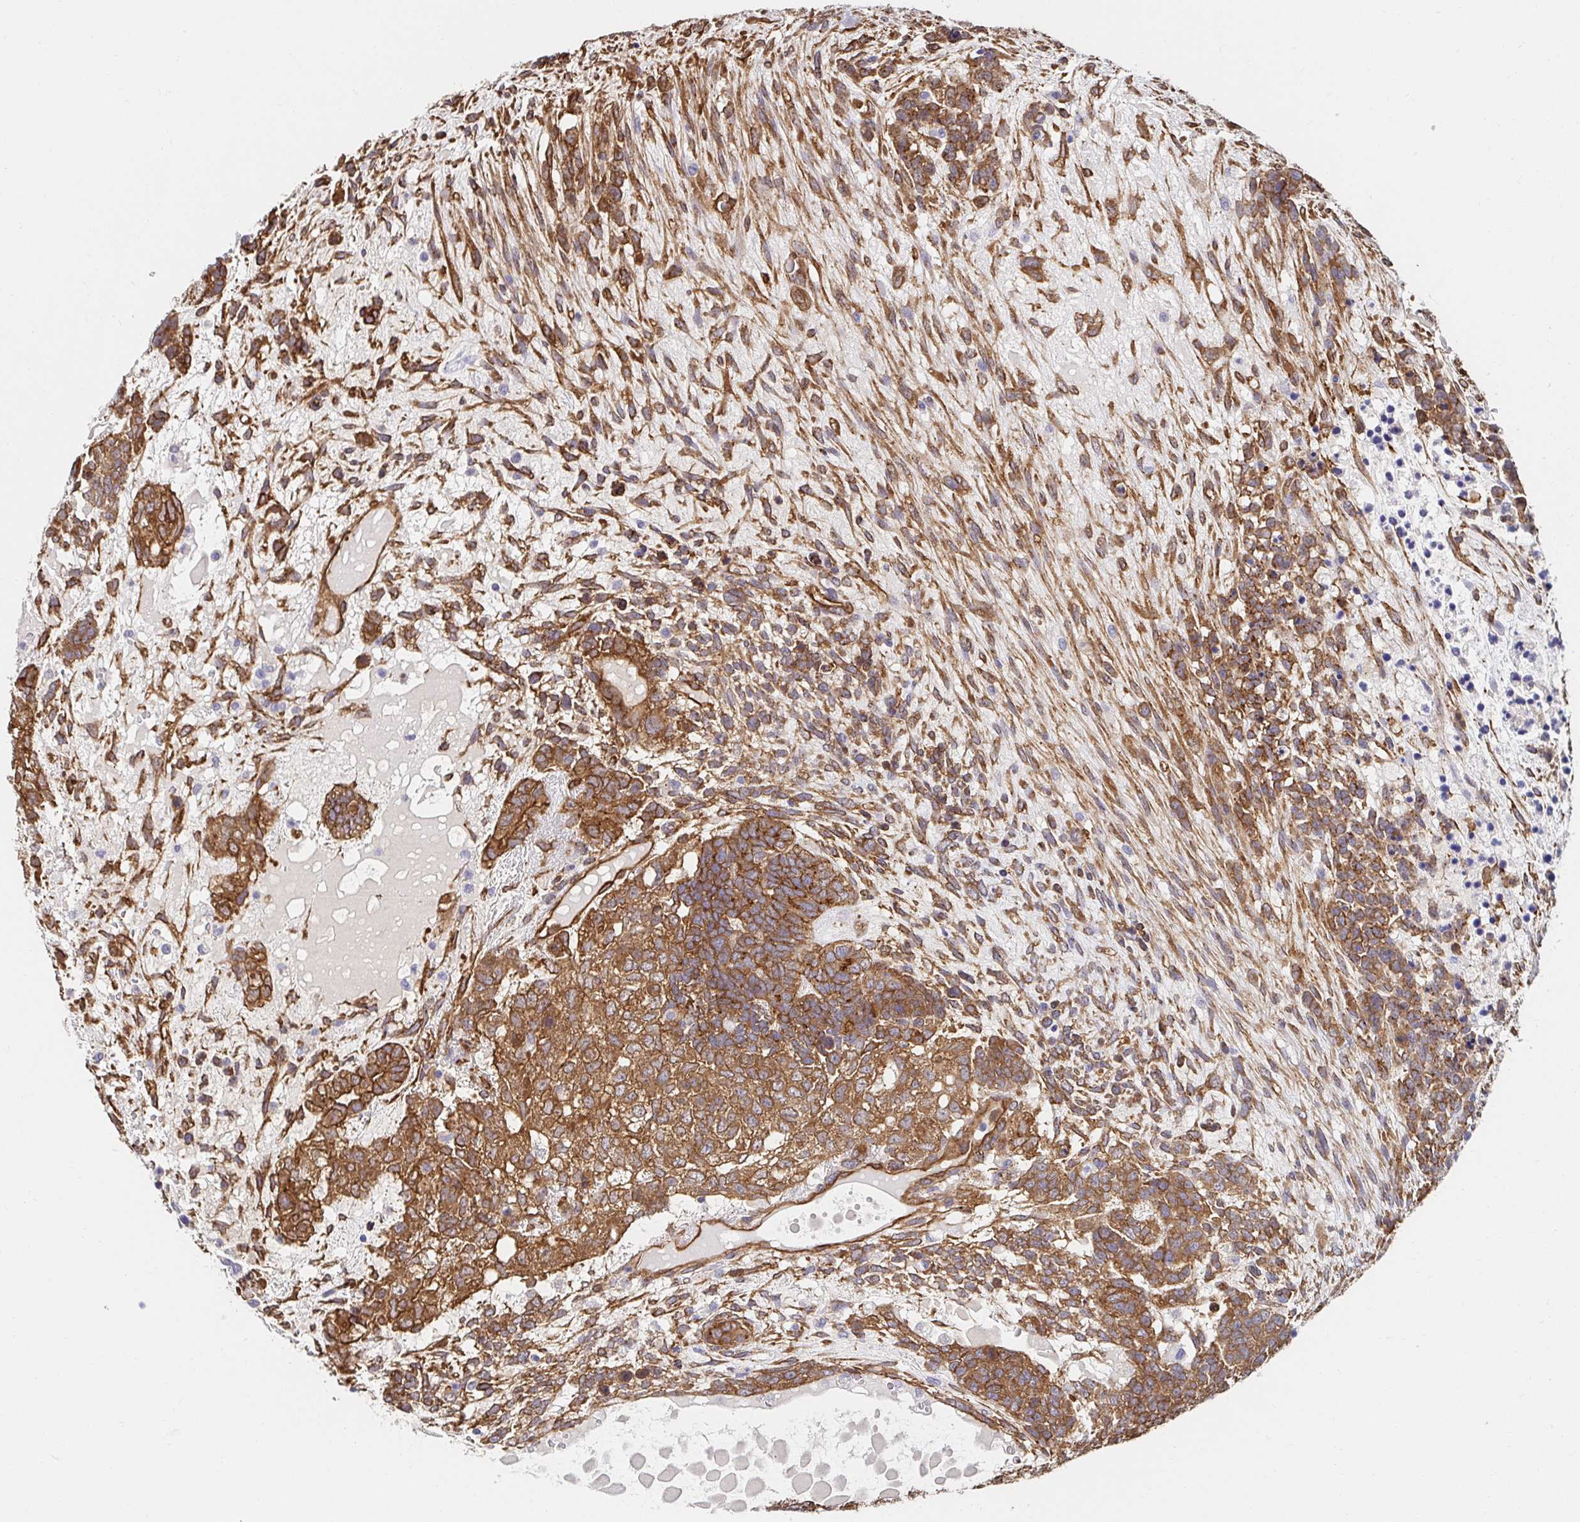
{"staining": {"intensity": "moderate", "quantity": ">75%", "location": "cytoplasmic/membranous"}, "tissue": "testis cancer", "cell_type": "Tumor cells", "image_type": "cancer", "snomed": [{"axis": "morphology", "description": "Carcinoma, Embryonal, NOS"}, {"axis": "topography", "description": "Testis"}], "caption": "Tumor cells display medium levels of moderate cytoplasmic/membranous positivity in about >75% of cells in testis embryonal carcinoma.", "gene": "CTTN", "patient": {"sex": "male", "age": 23}}